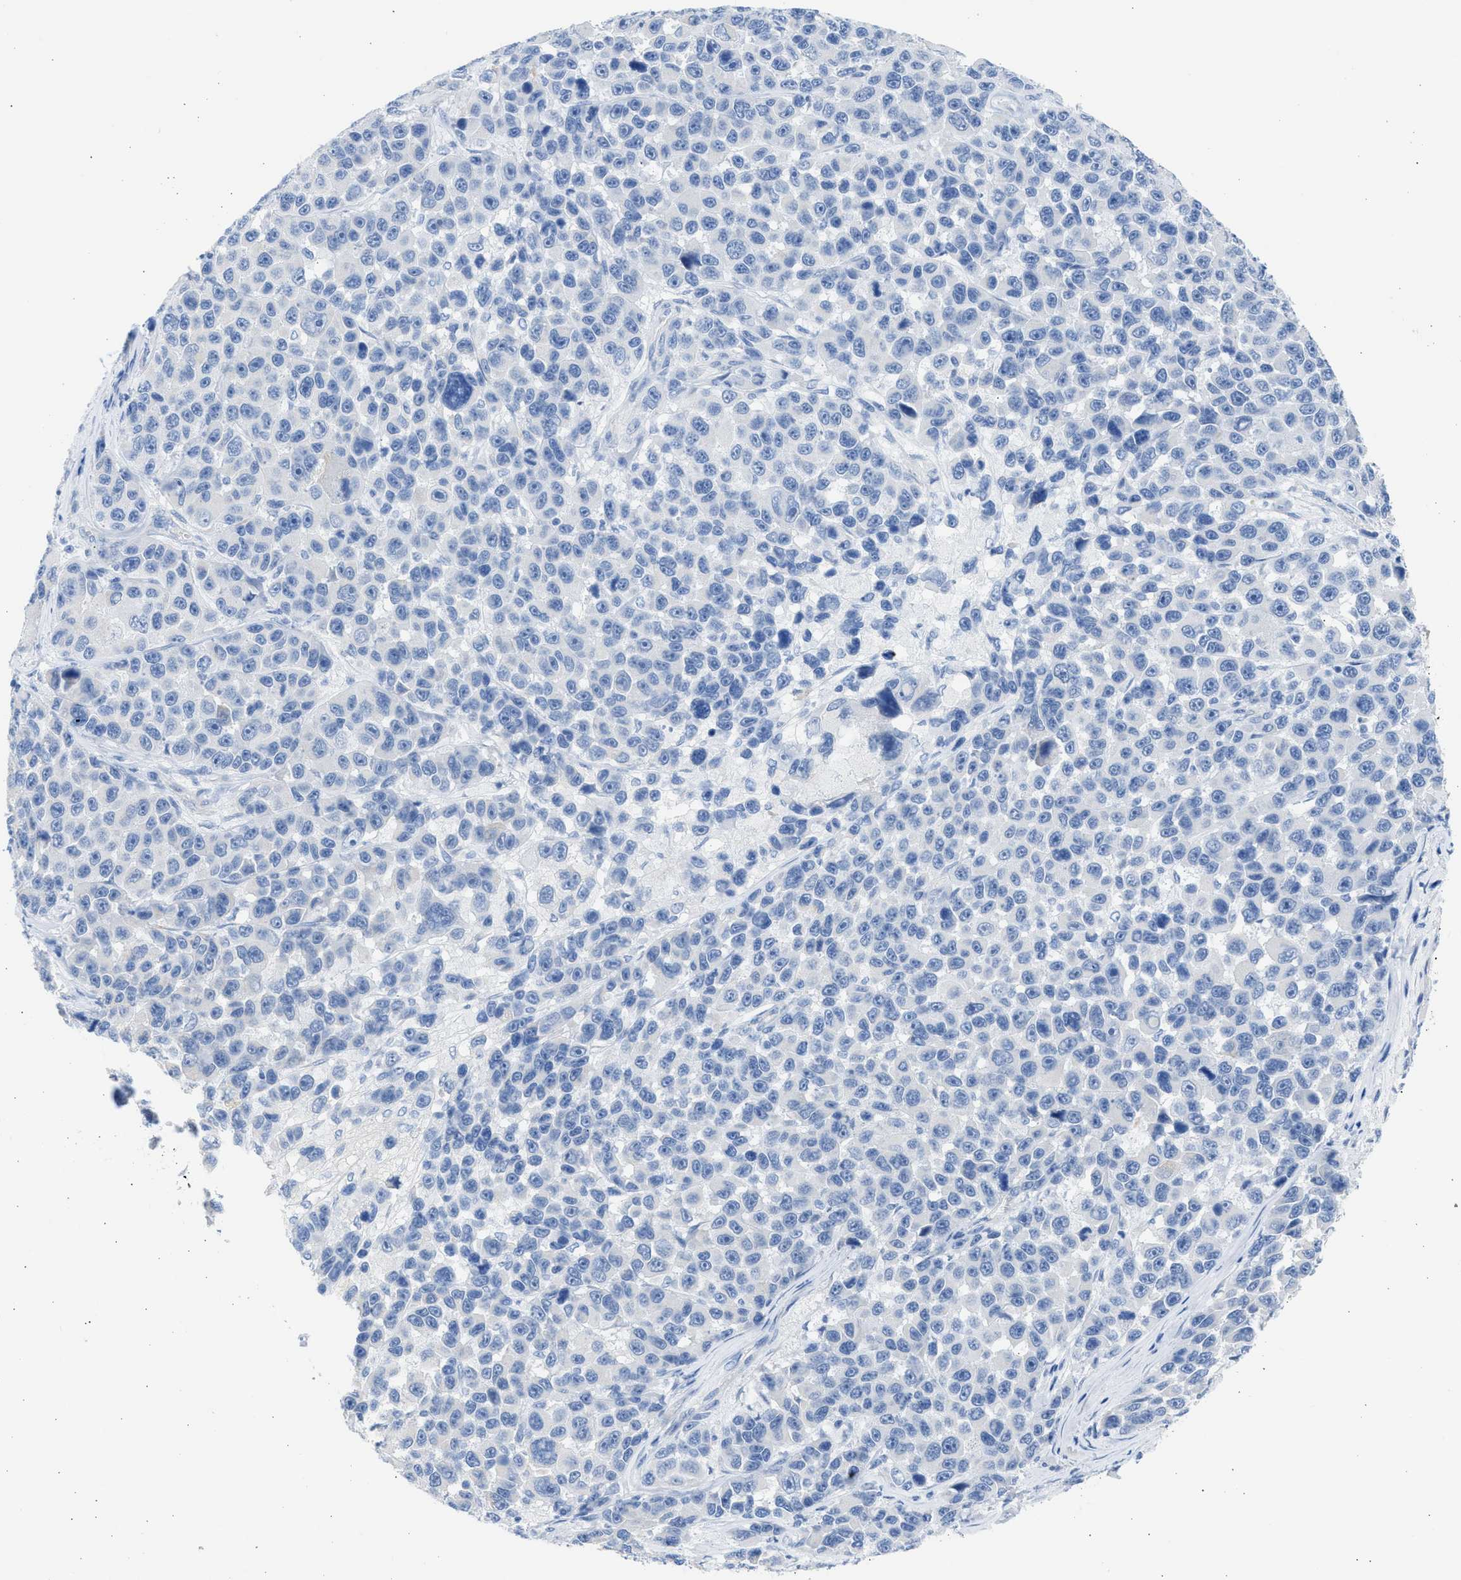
{"staining": {"intensity": "negative", "quantity": "none", "location": "none"}, "tissue": "melanoma", "cell_type": "Tumor cells", "image_type": "cancer", "snomed": [{"axis": "morphology", "description": "Malignant melanoma, NOS"}, {"axis": "topography", "description": "Skin"}], "caption": "An immunohistochemistry (IHC) image of malignant melanoma is shown. There is no staining in tumor cells of malignant melanoma.", "gene": "SPATA3", "patient": {"sex": "male", "age": 53}}